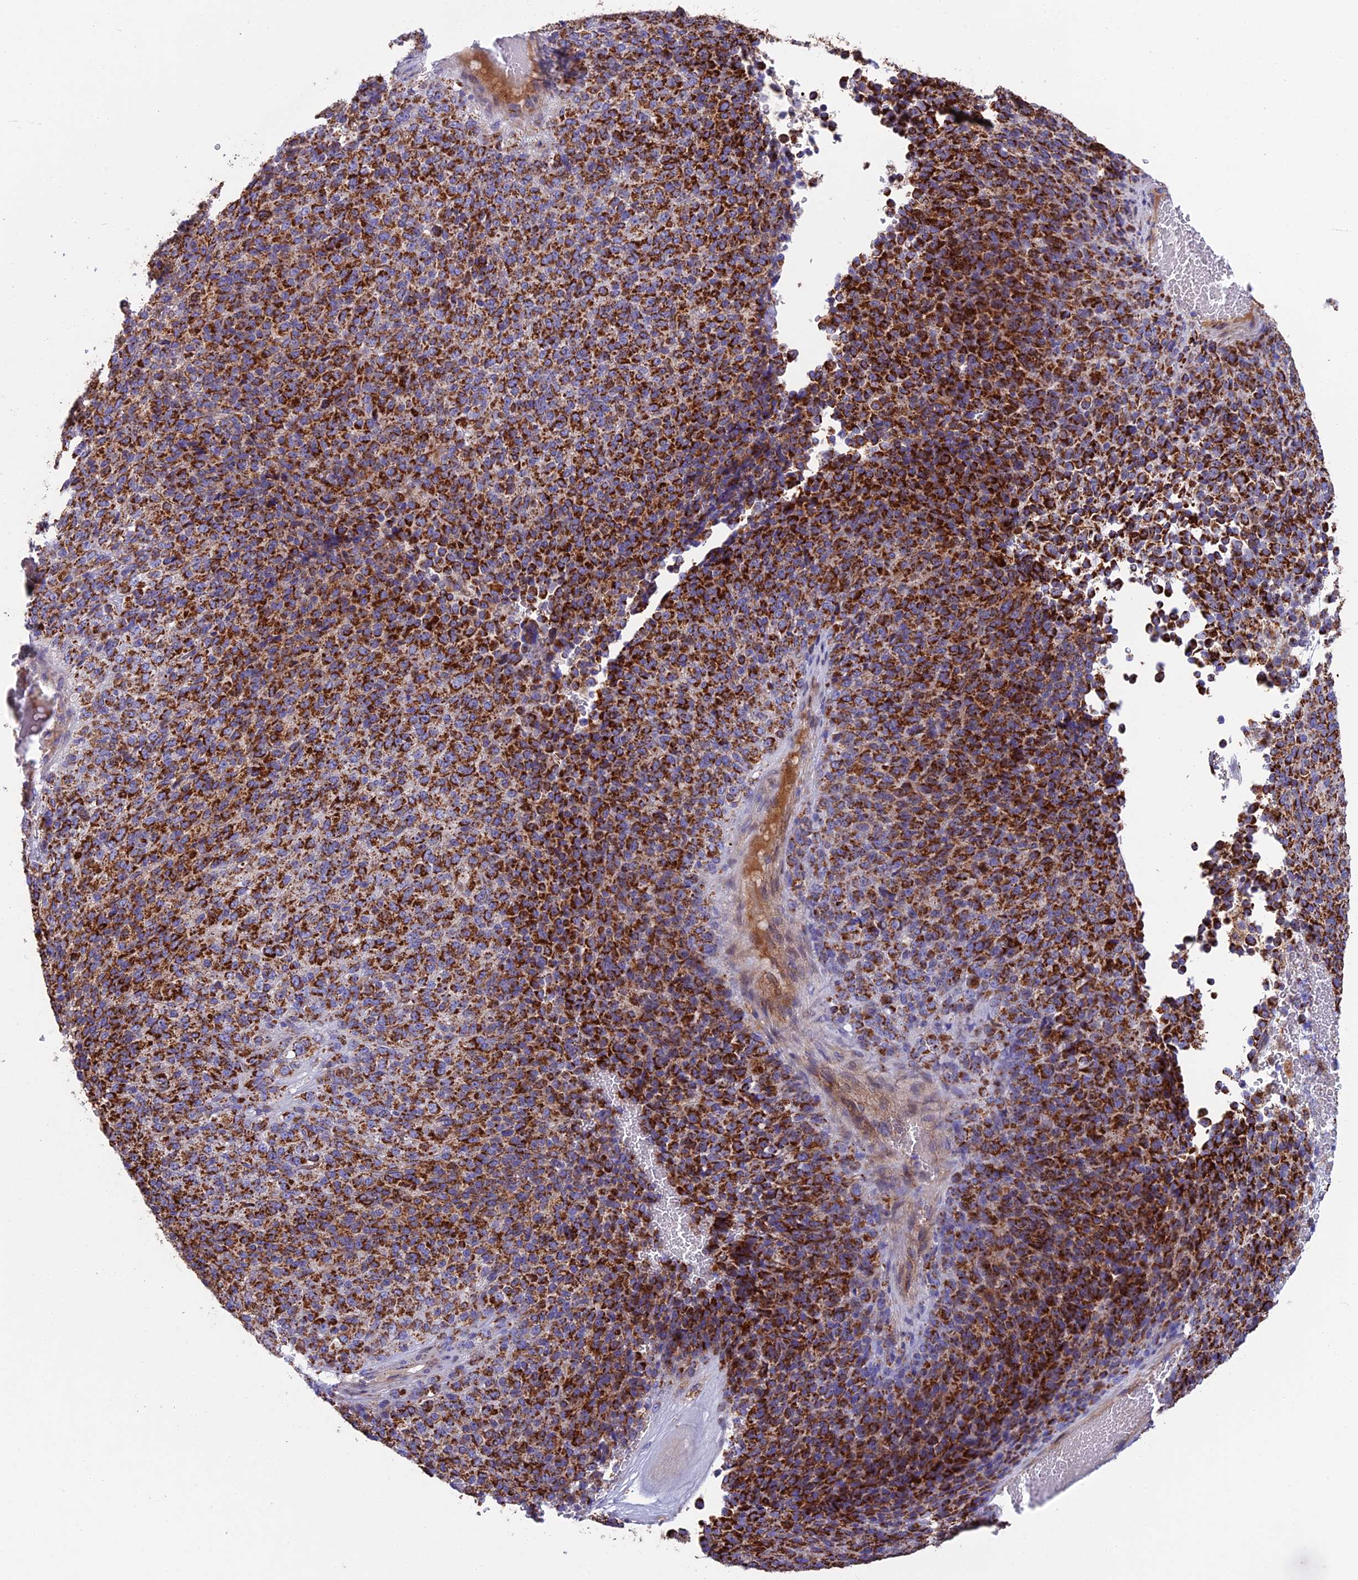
{"staining": {"intensity": "strong", "quantity": ">75%", "location": "cytoplasmic/membranous"}, "tissue": "melanoma", "cell_type": "Tumor cells", "image_type": "cancer", "snomed": [{"axis": "morphology", "description": "Malignant melanoma, Metastatic site"}, {"axis": "topography", "description": "Brain"}], "caption": "IHC histopathology image of malignant melanoma (metastatic site) stained for a protein (brown), which reveals high levels of strong cytoplasmic/membranous positivity in approximately >75% of tumor cells.", "gene": "CS", "patient": {"sex": "female", "age": 56}}